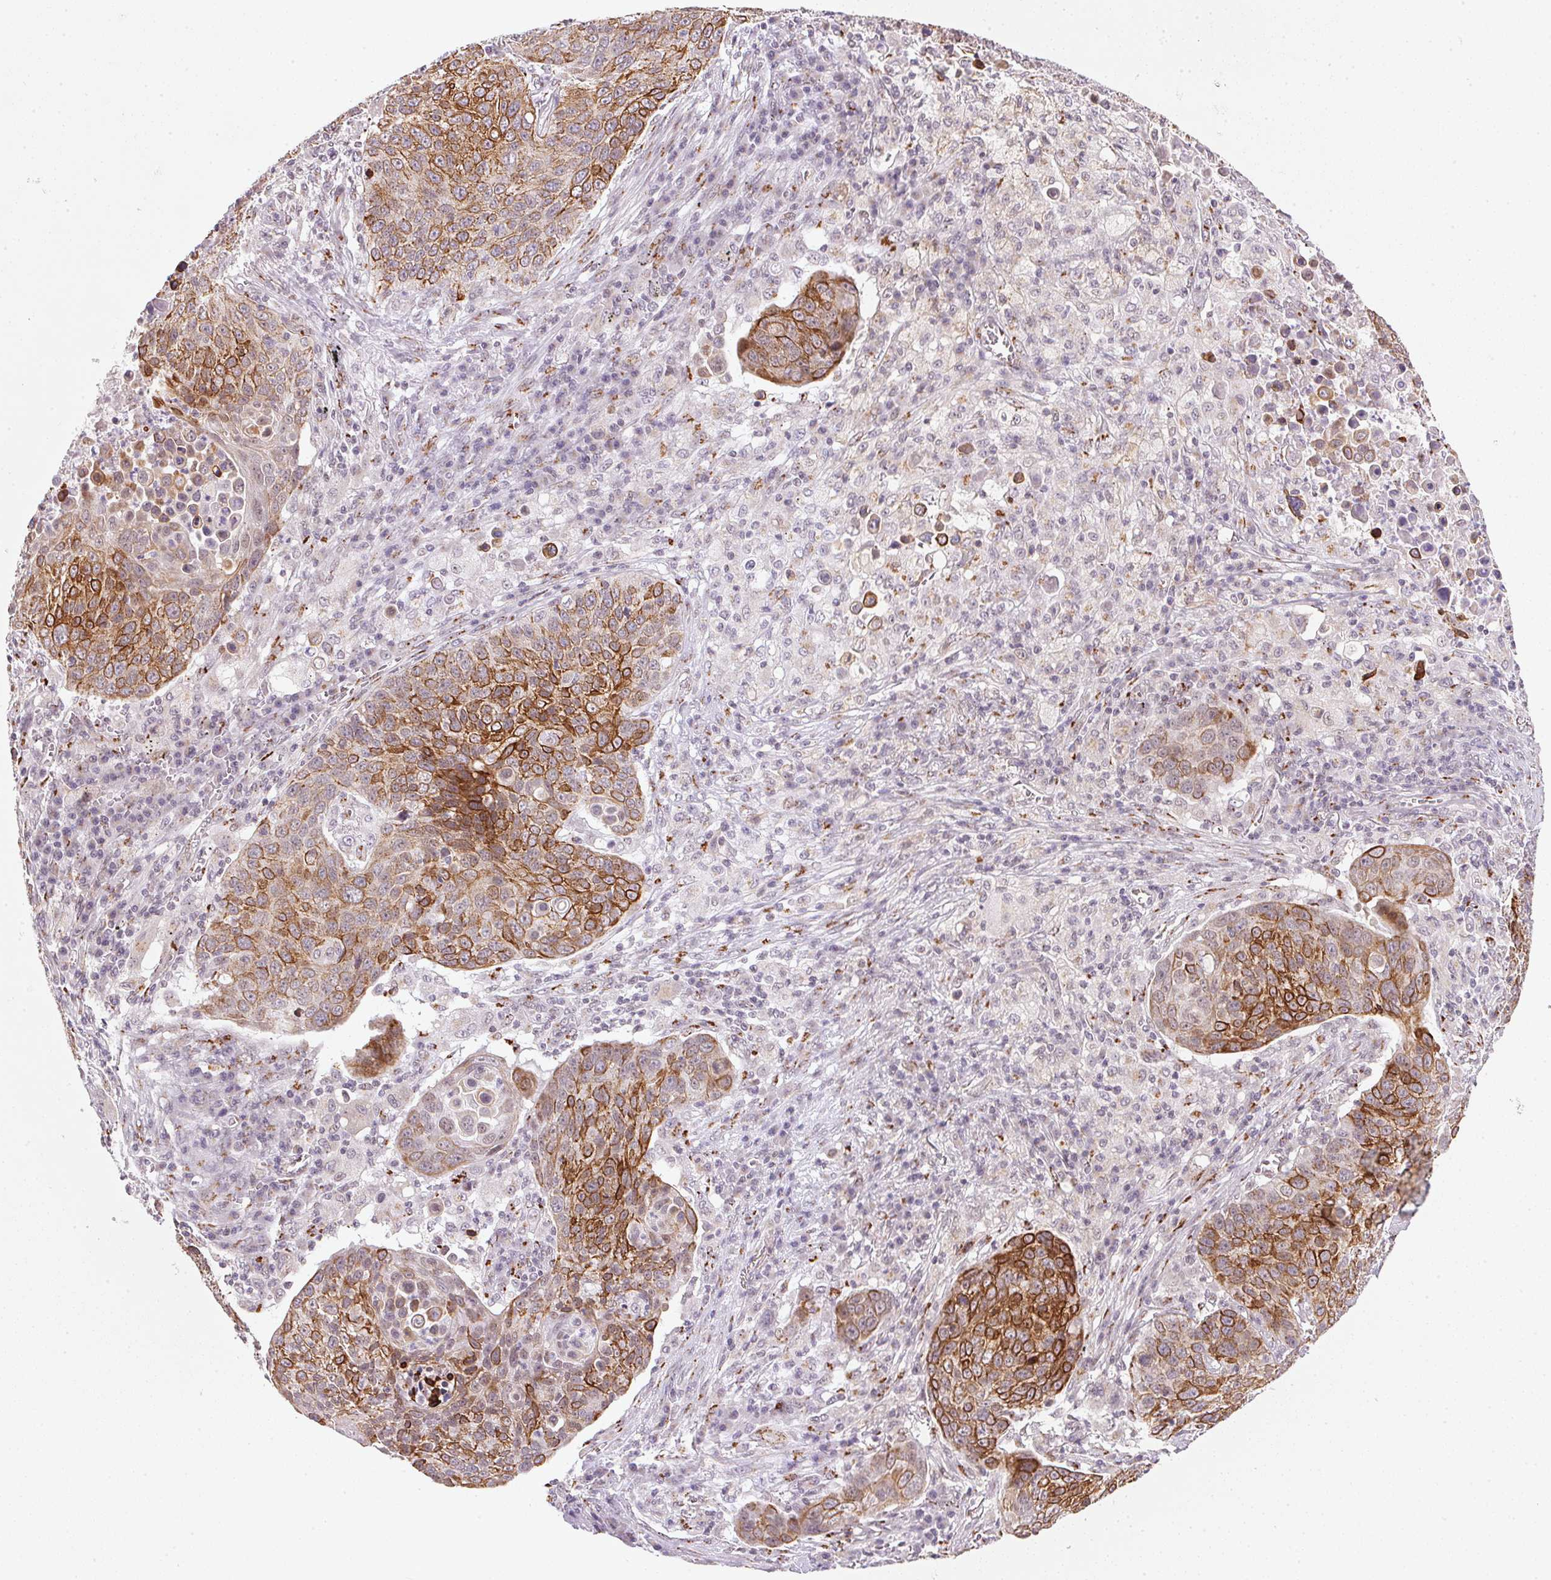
{"staining": {"intensity": "strong", "quantity": ">75%", "location": "cytoplasmic/membranous"}, "tissue": "lung cancer", "cell_type": "Tumor cells", "image_type": "cancer", "snomed": [{"axis": "morphology", "description": "Squamous cell carcinoma, NOS"}, {"axis": "topography", "description": "Lung"}], "caption": "Protein staining of lung cancer (squamous cell carcinoma) tissue exhibits strong cytoplasmic/membranous expression in approximately >75% of tumor cells. Using DAB (3,3'-diaminobenzidine) (brown) and hematoxylin (blue) stains, captured at high magnification using brightfield microscopy.", "gene": "RAB22A", "patient": {"sex": "male", "age": 78}}